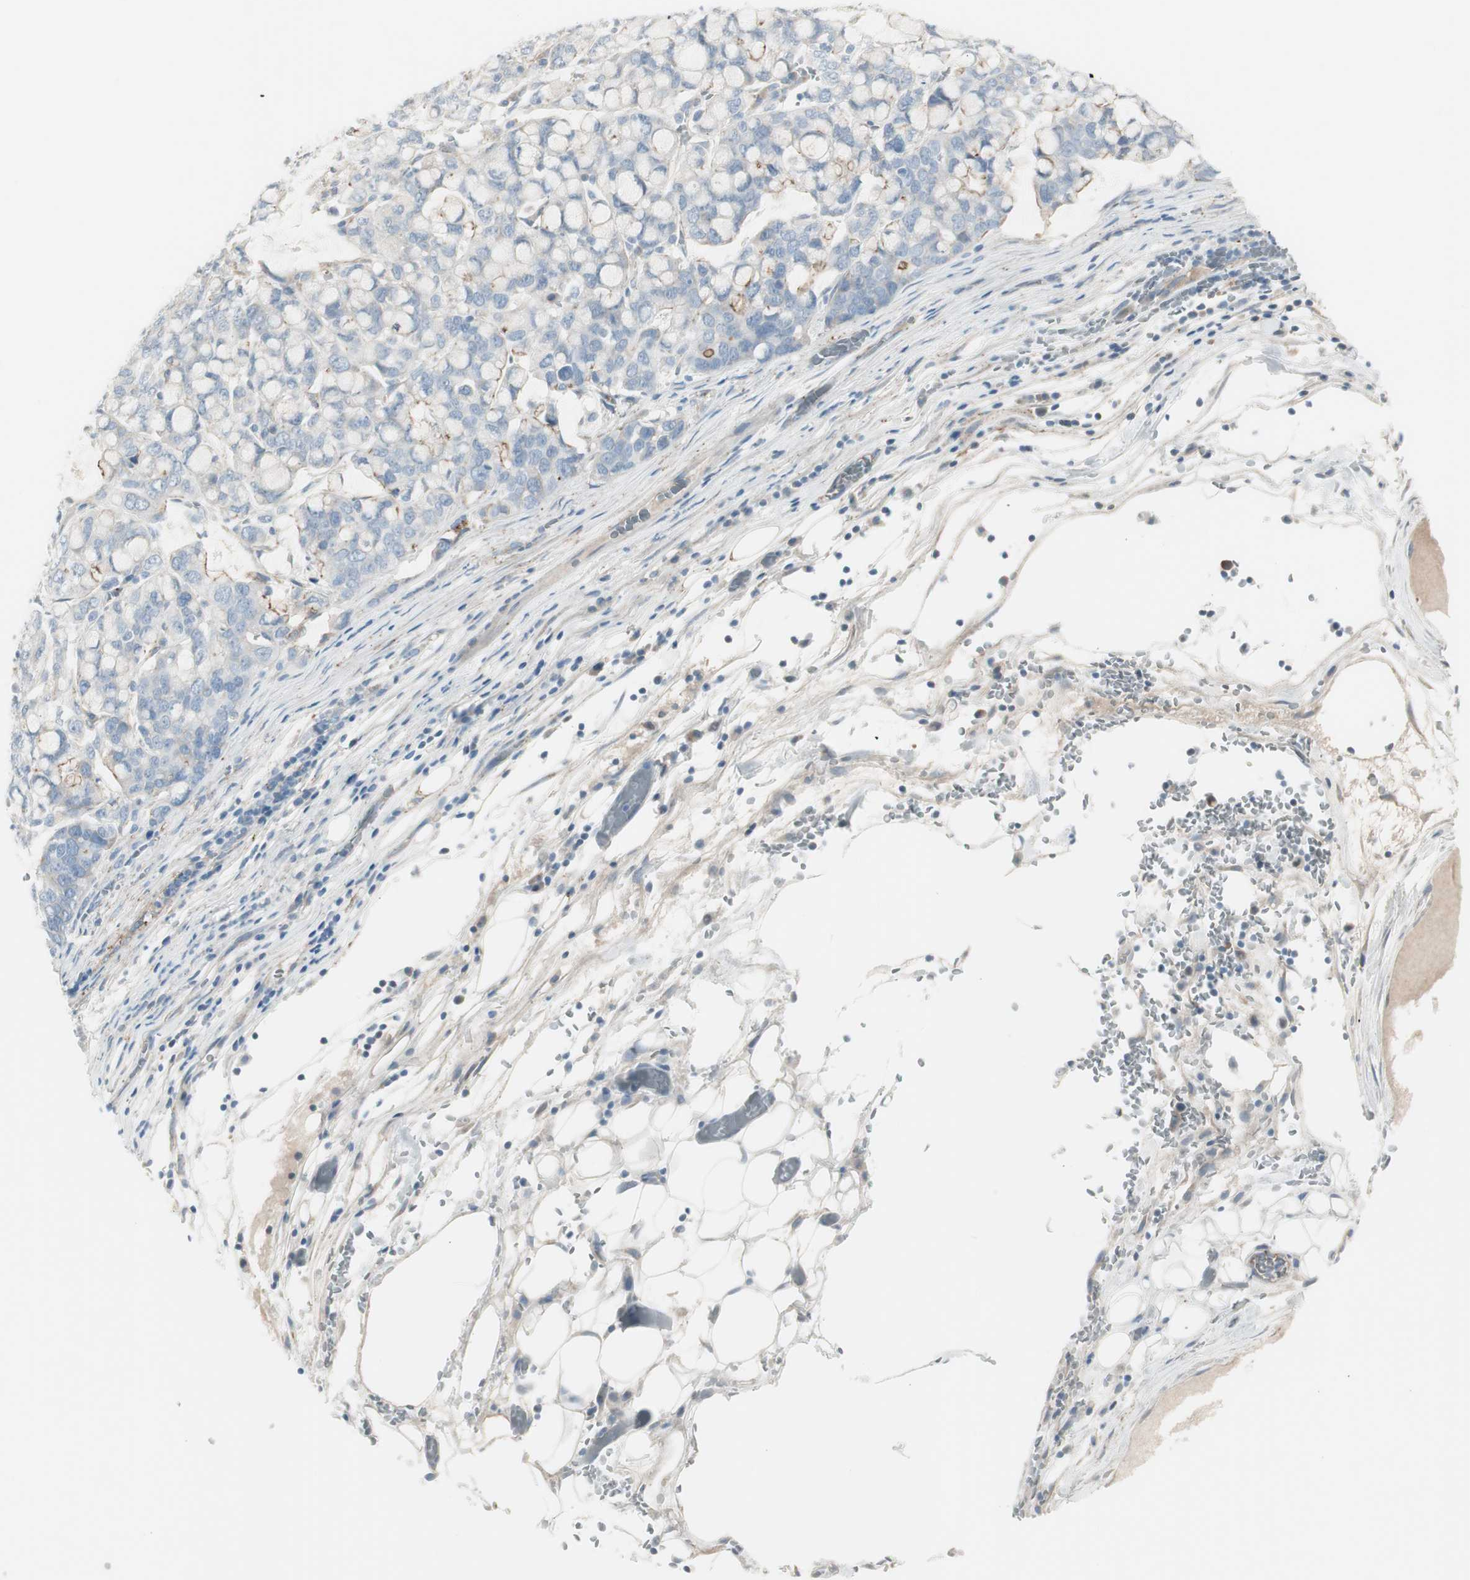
{"staining": {"intensity": "weak", "quantity": "<25%", "location": "cytoplasmic/membranous"}, "tissue": "stomach cancer", "cell_type": "Tumor cells", "image_type": "cancer", "snomed": [{"axis": "morphology", "description": "Adenocarcinoma, NOS"}, {"axis": "topography", "description": "Stomach, lower"}], "caption": "Tumor cells show no significant staining in stomach cancer (adenocarcinoma).", "gene": "CACNA2D1", "patient": {"sex": "male", "age": 84}}